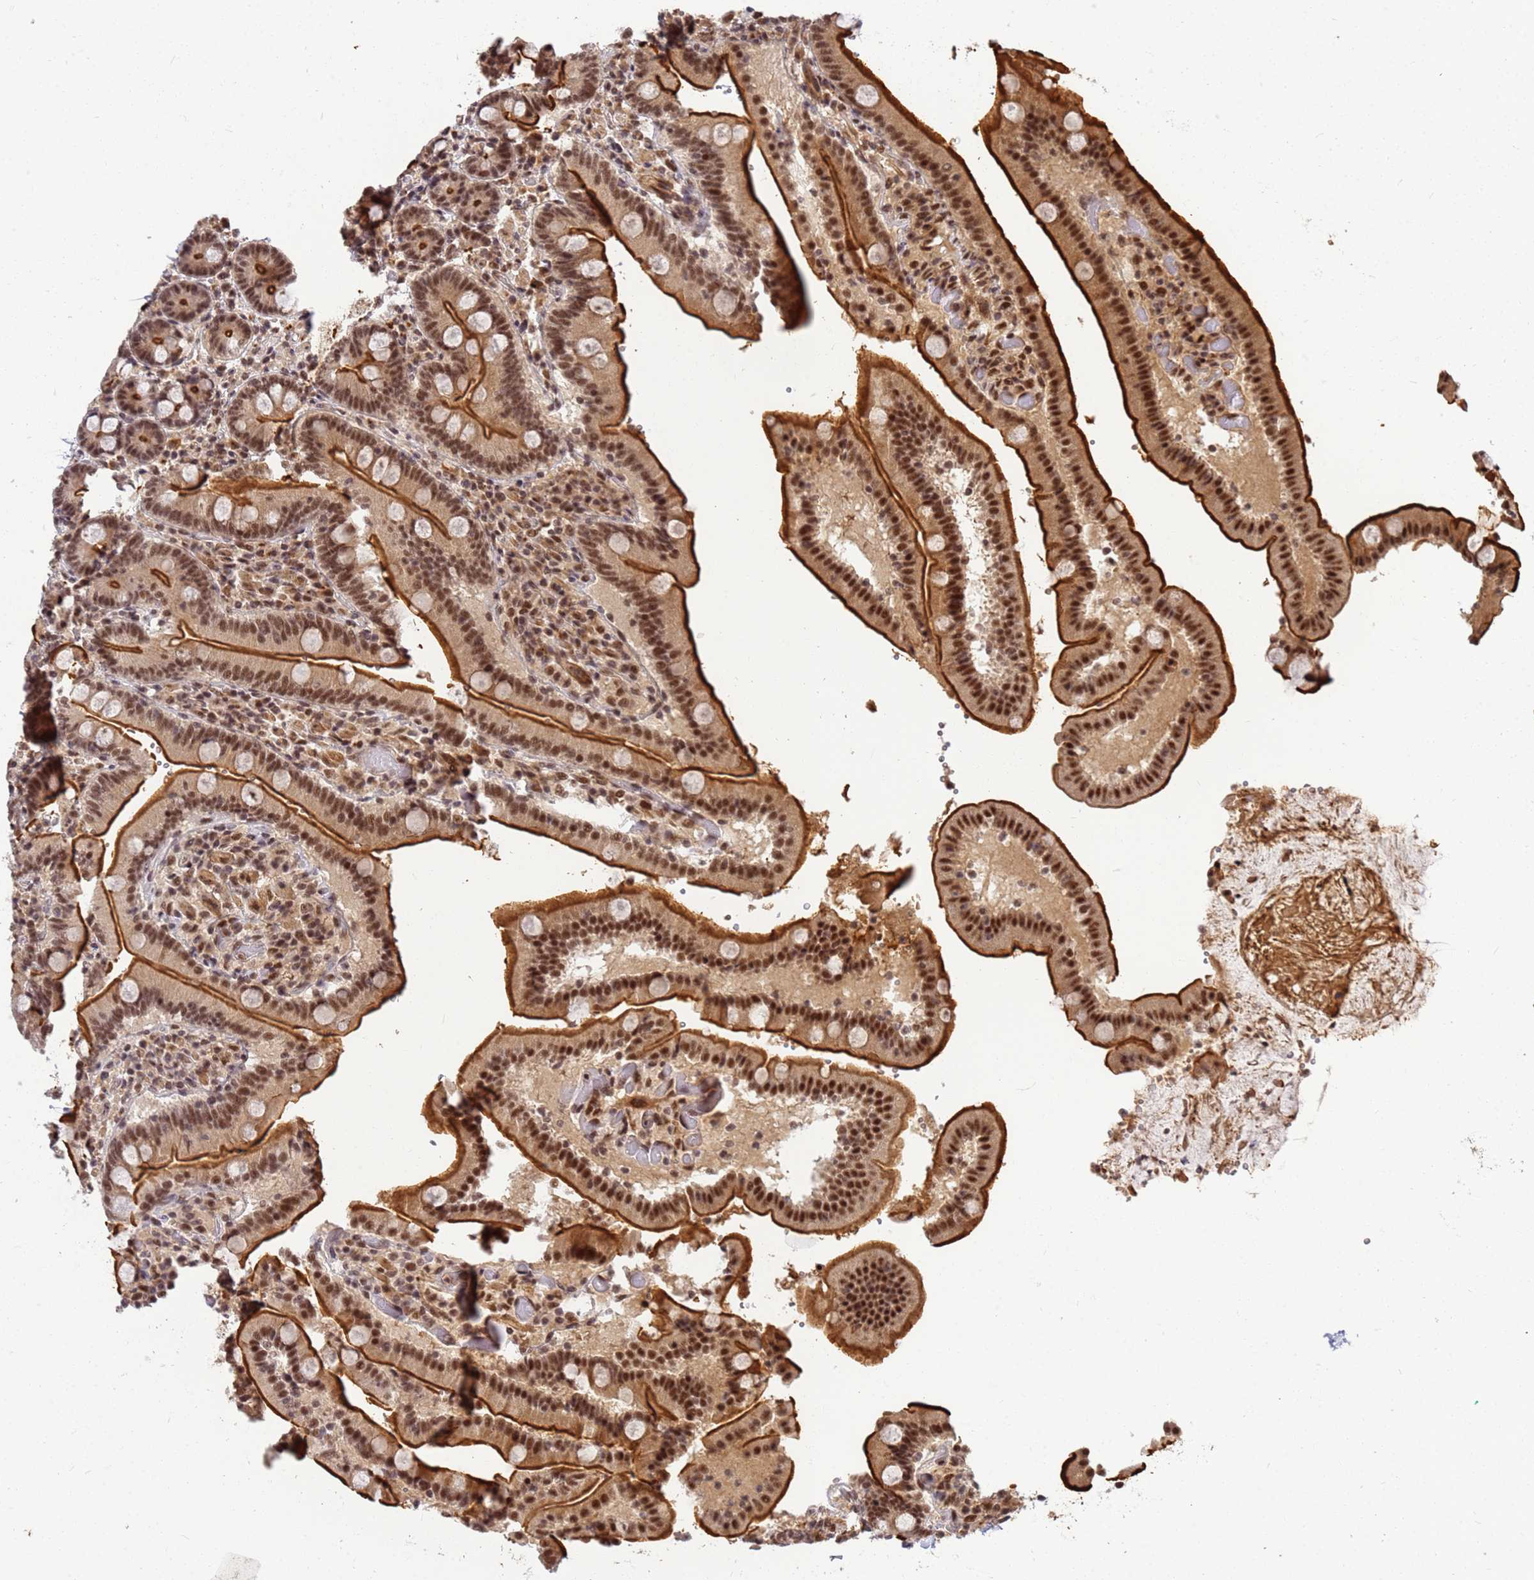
{"staining": {"intensity": "strong", "quantity": ">75%", "location": "cytoplasmic/membranous,nuclear"}, "tissue": "duodenum", "cell_type": "Glandular cells", "image_type": "normal", "snomed": [{"axis": "morphology", "description": "Normal tissue, NOS"}, {"axis": "topography", "description": "Duodenum"}], "caption": "IHC of benign duodenum shows high levels of strong cytoplasmic/membranous,nuclear staining in about >75% of glandular cells. (IHC, brightfield microscopy, high magnification).", "gene": "NCBP2", "patient": {"sex": "female", "age": 62}}